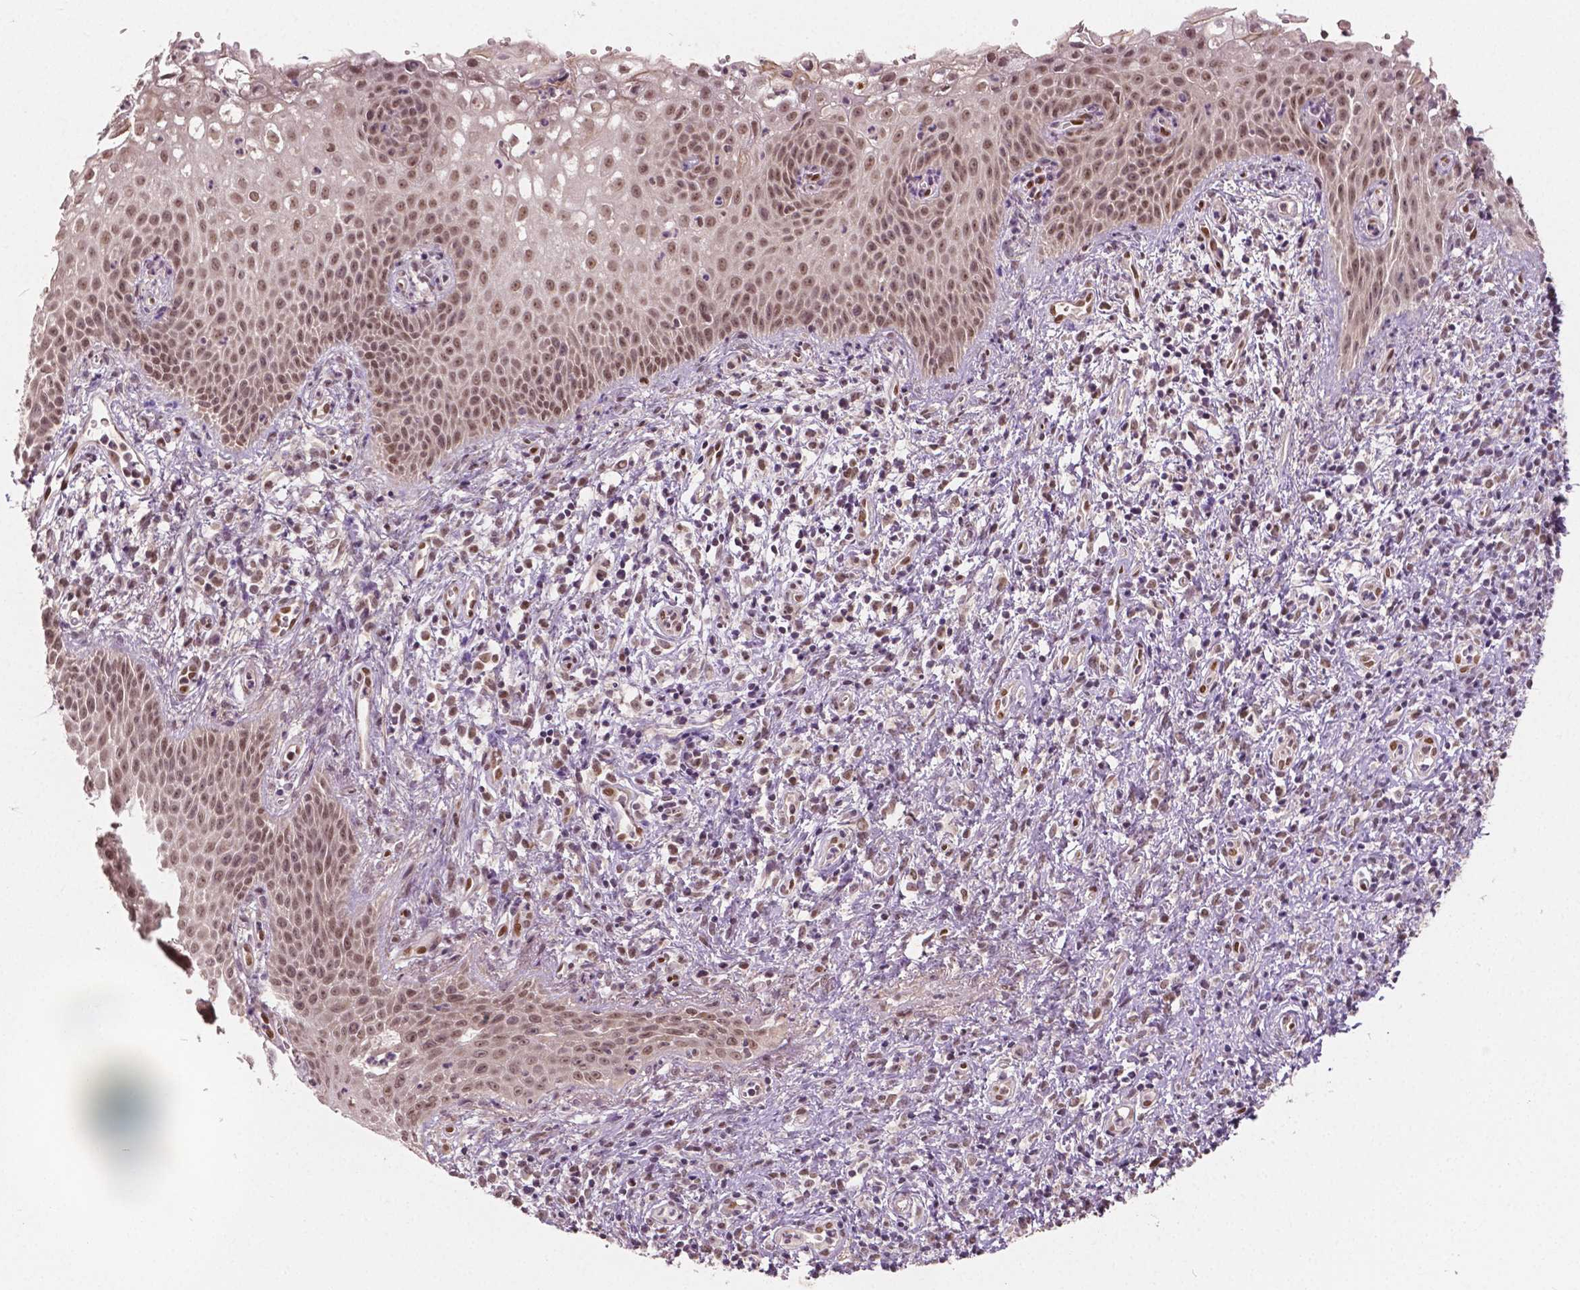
{"staining": {"intensity": "weak", "quantity": ">75%", "location": "nuclear"}, "tissue": "cervical cancer", "cell_type": "Tumor cells", "image_type": "cancer", "snomed": [{"axis": "morphology", "description": "Squamous cell carcinoma, NOS"}, {"axis": "topography", "description": "Cervix"}], "caption": "Immunohistochemistry micrograph of cervical cancer (squamous cell carcinoma) stained for a protein (brown), which shows low levels of weak nuclear staining in approximately >75% of tumor cells.", "gene": "HMBOX1", "patient": {"sex": "female", "age": 30}}